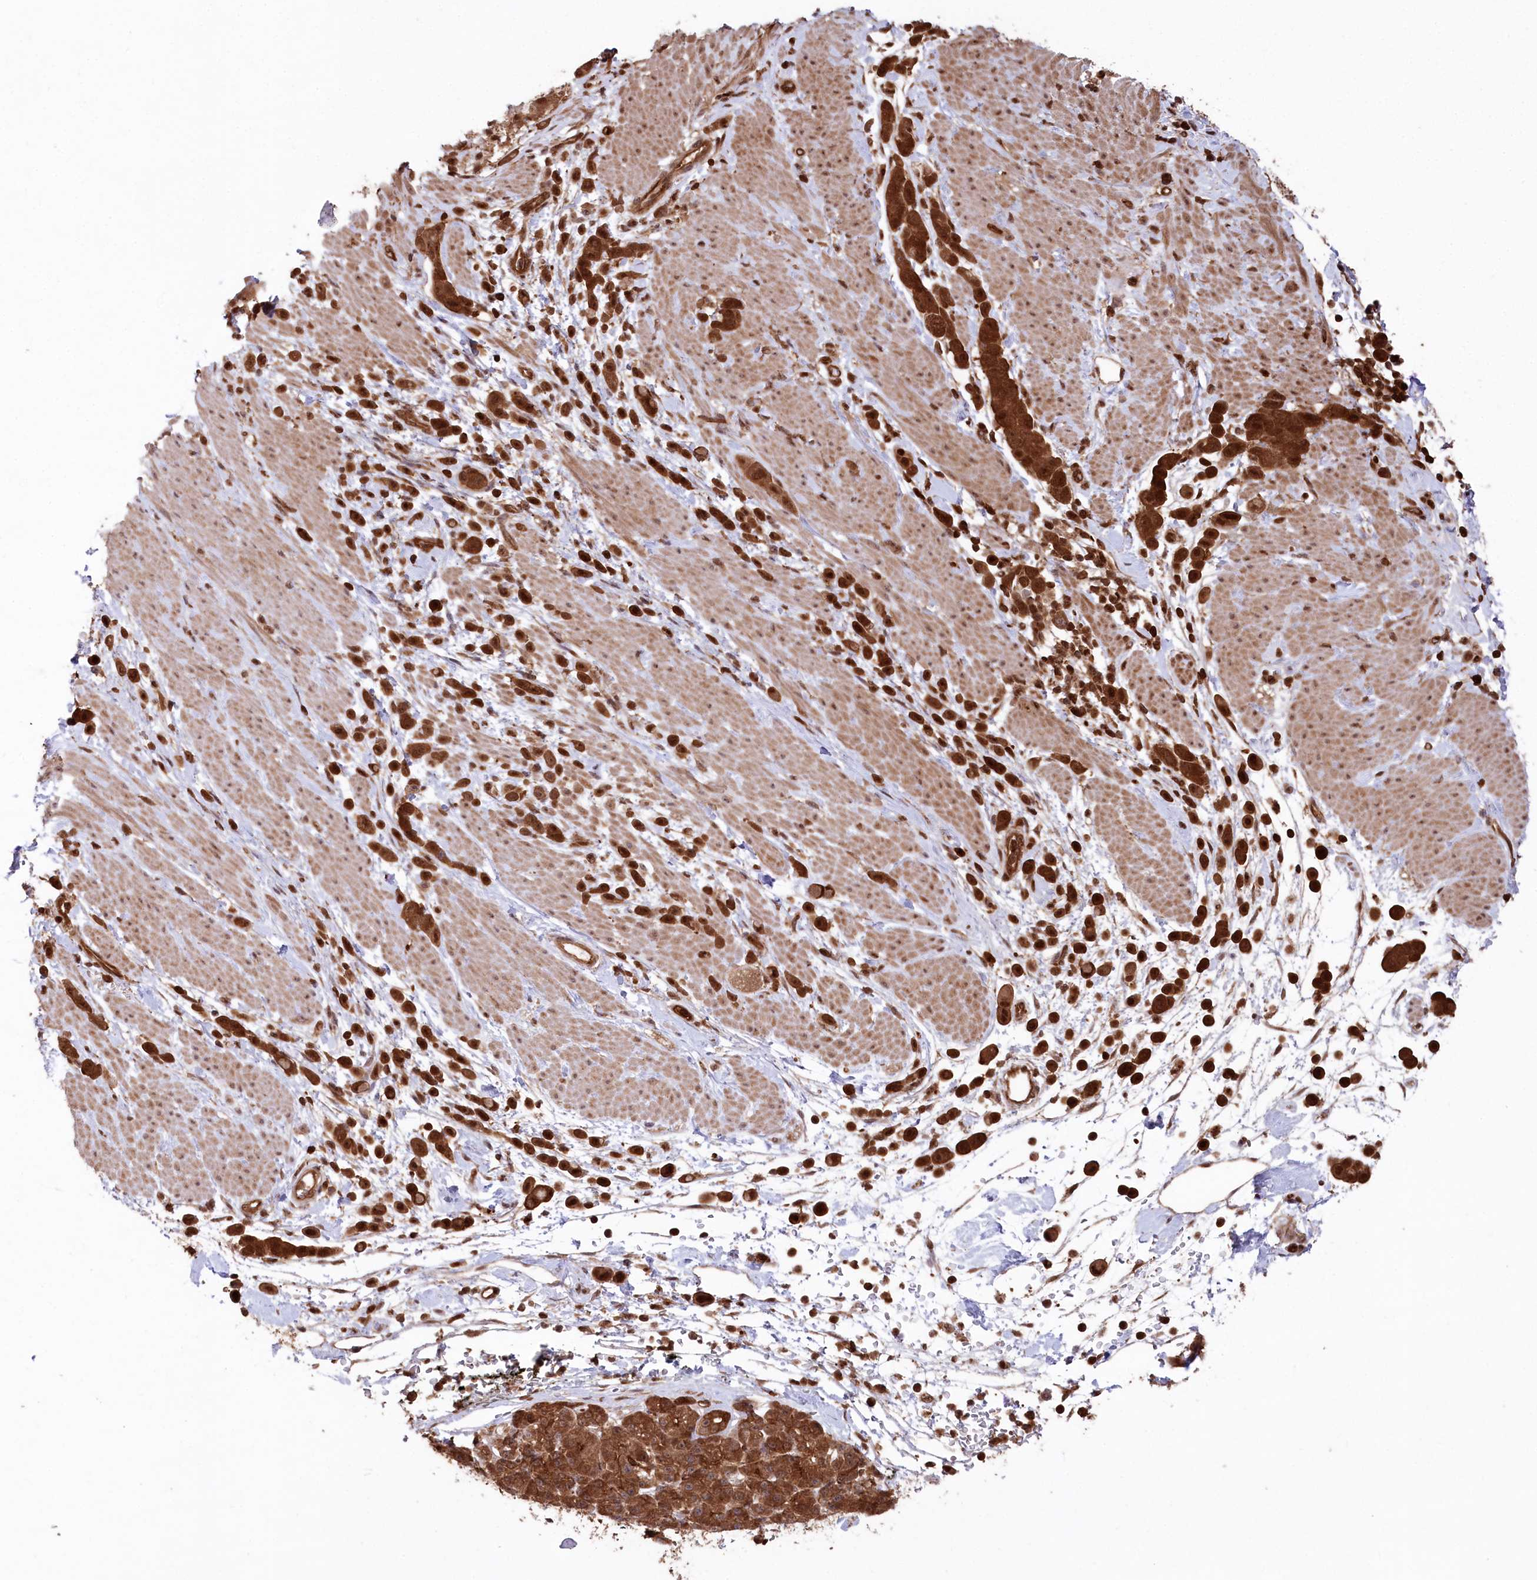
{"staining": {"intensity": "strong", "quantity": ">75%", "location": "cytoplasmic/membranous,nuclear"}, "tissue": "pancreatic cancer", "cell_type": "Tumor cells", "image_type": "cancer", "snomed": [{"axis": "morphology", "description": "Normal tissue, NOS"}, {"axis": "morphology", "description": "Adenocarcinoma, NOS"}, {"axis": "topography", "description": "Pancreas"}], "caption": "Protein staining shows strong cytoplasmic/membranous and nuclear expression in about >75% of tumor cells in adenocarcinoma (pancreatic).", "gene": "LSG1", "patient": {"sex": "female", "age": 64}}